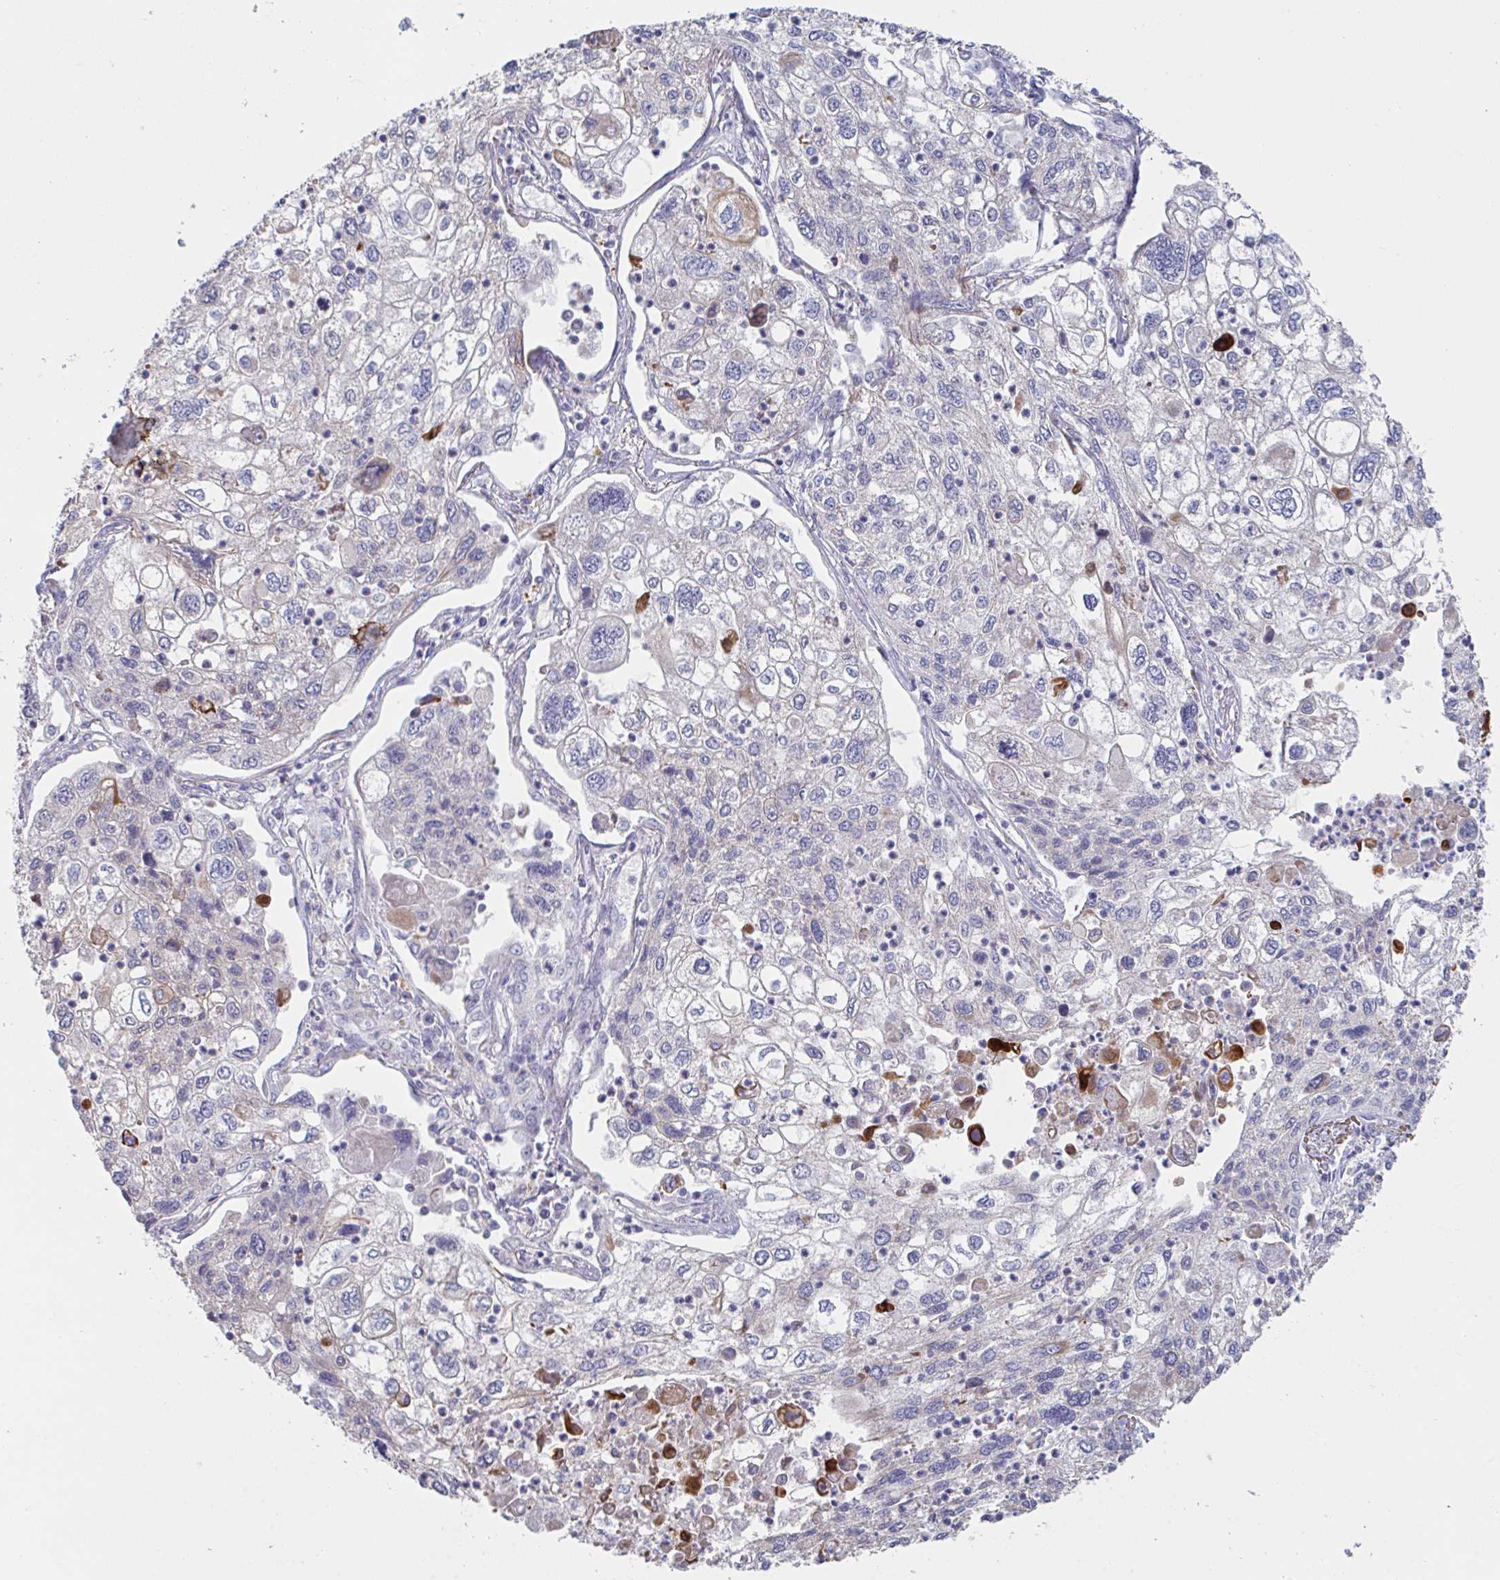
{"staining": {"intensity": "weak", "quantity": "<25%", "location": "cytoplasmic/membranous"}, "tissue": "lung cancer", "cell_type": "Tumor cells", "image_type": "cancer", "snomed": [{"axis": "morphology", "description": "Squamous cell carcinoma, NOS"}, {"axis": "topography", "description": "Lung"}], "caption": "DAB (3,3'-diaminobenzidine) immunohistochemical staining of lung cancer demonstrates no significant positivity in tumor cells. (Brightfield microscopy of DAB IHC at high magnification).", "gene": "NDUFA7", "patient": {"sex": "male", "age": 74}}